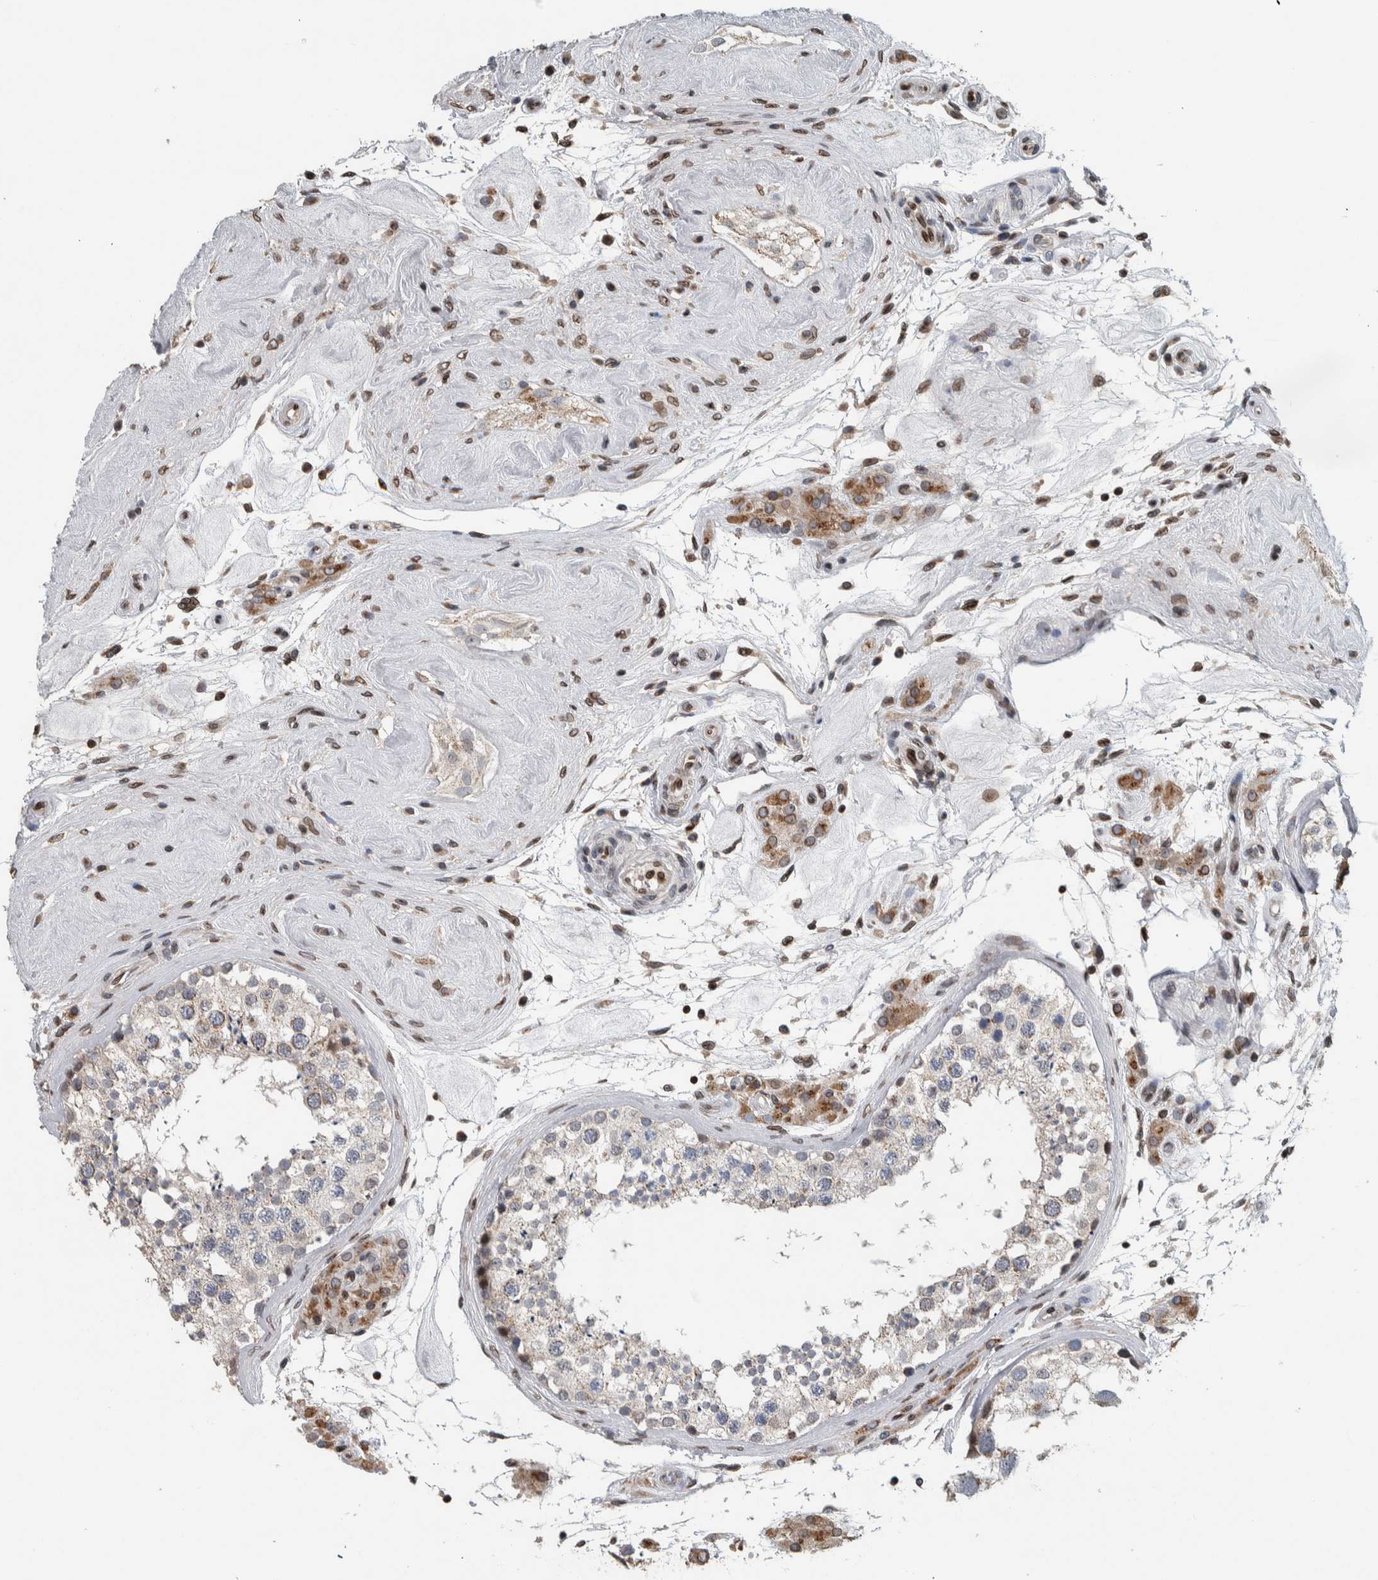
{"staining": {"intensity": "weak", "quantity": "<25%", "location": "cytoplasmic/membranous"}, "tissue": "testis", "cell_type": "Cells in seminiferous ducts", "image_type": "normal", "snomed": [{"axis": "morphology", "description": "Normal tissue, NOS"}, {"axis": "topography", "description": "Testis"}], "caption": "IHC of unremarkable human testis displays no staining in cells in seminiferous ducts. The staining is performed using DAB (3,3'-diaminobenzidine) brown chromogen with nuclei counter-stained in using hematoxylin.", "gene": "FAM135B", "patient": {"sex": "male", "age": 46}}